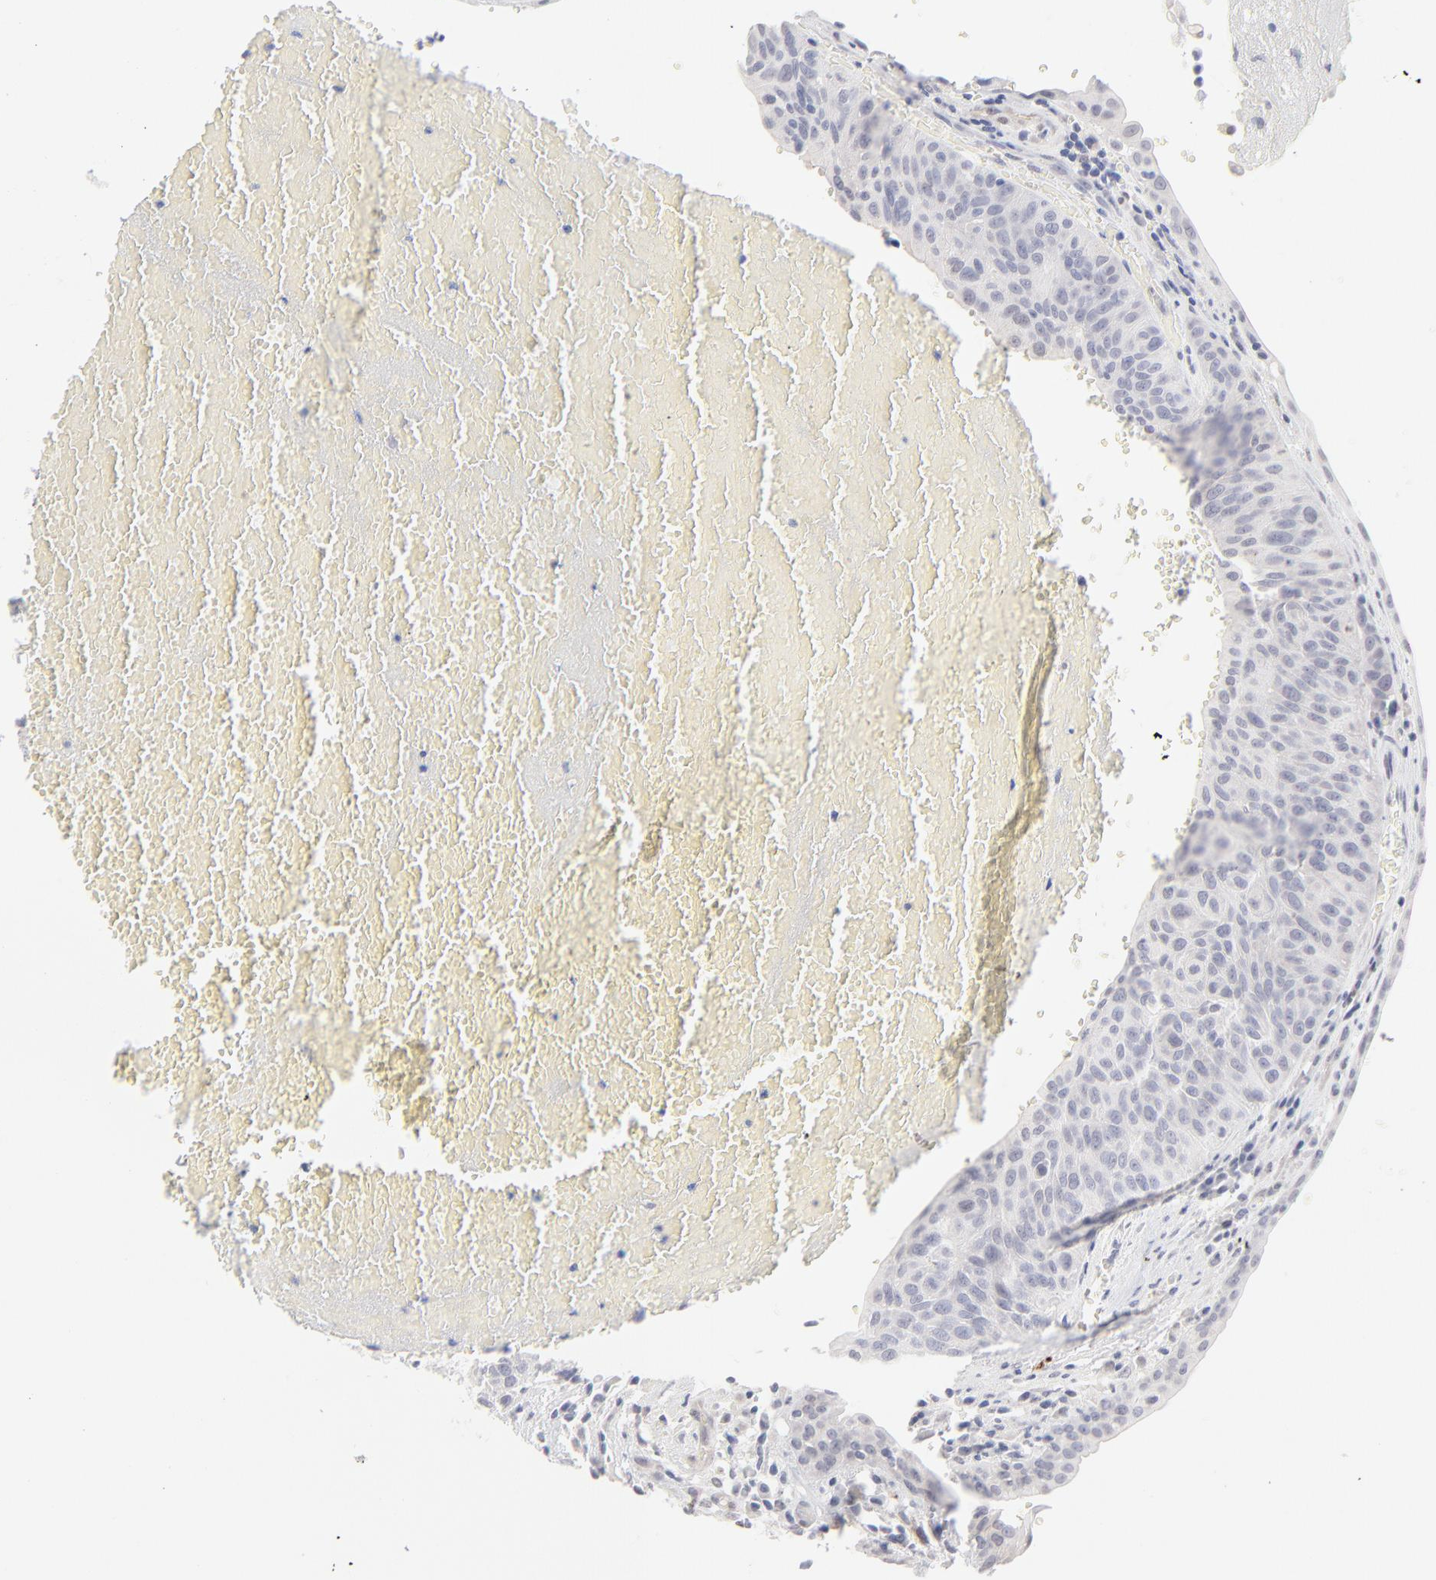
{"staining": {"intensity": "negative", "quantity": "none", "location": "none"}, "tissue": "urothelial cancer", "cell_type": "Tumor cells", "image_type": "cancer", "snomed": [{"axis": "morphology", "description": "Urothelial carcinoma, High grade"}, {"axis": "topography", "description": "Urinary bladder"}], "caption": "Urothelial carcinoma (high-grade) was stained to show a protein in brown. There is no significant staining in tumor cells.", "gene": "RBM3", "patient": {"sex": "male", "age": 66}}